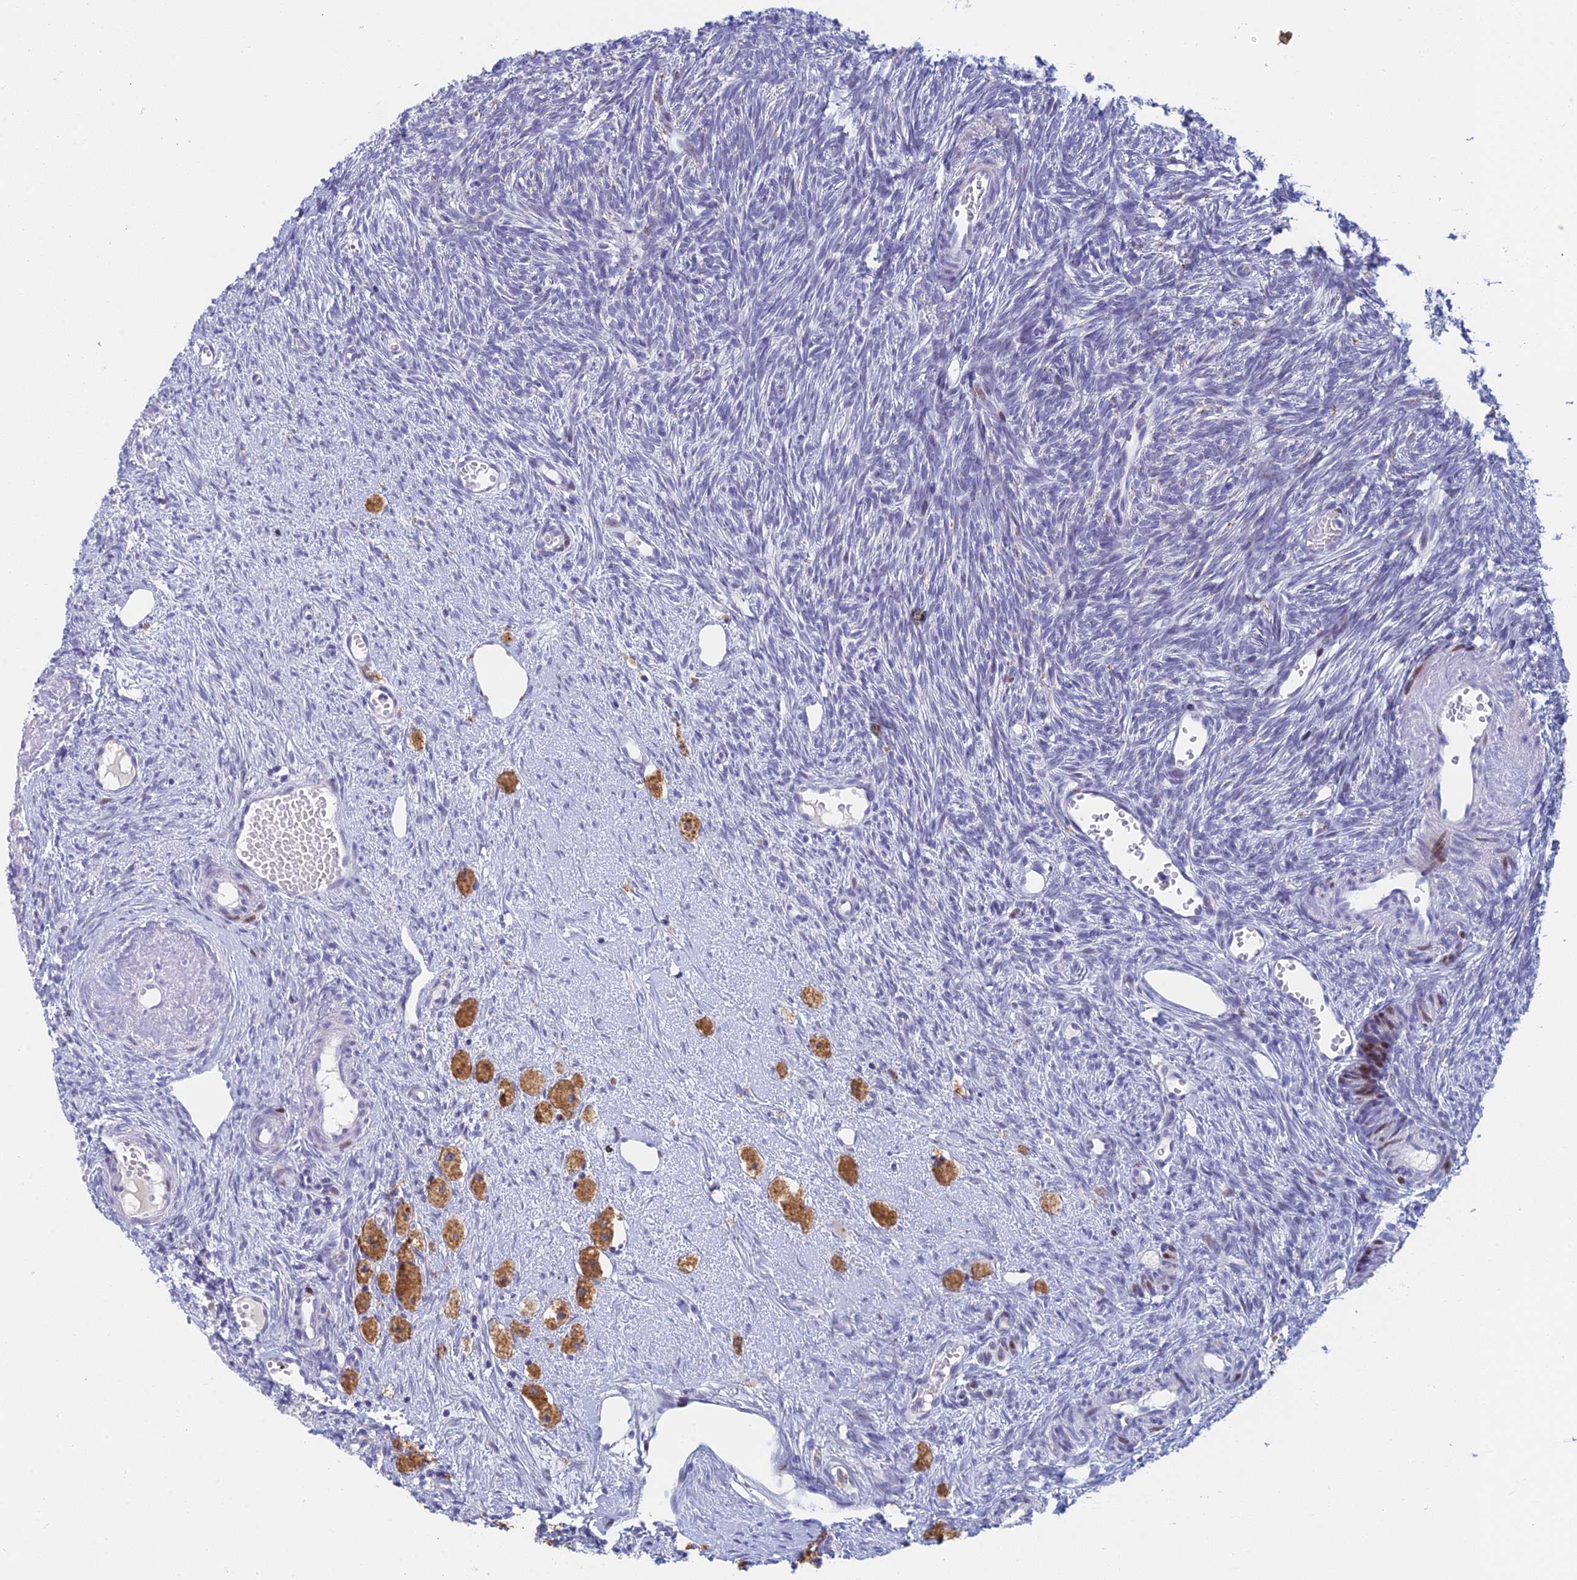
{"staining": {"intensity": "negative", "quantity": "none", "location": "none"}, "tissue": "ovary", "cell_type": "Ovarian stroma cells", "image_type": "normal", "snomed": [{"axis": "morphology", "description": "Normal tissue, NOS"}, {"axis": "topography", "description": "Ovary"}], "caption": "An immunohistochemistry (IHC) micrograph of normal ovary is shown. There is no staining in ovarian stroma cells of ovary. Nuclei are stained in blue.", "gene": "REXO5", "patient": {"sex": "female", "age": 51}}